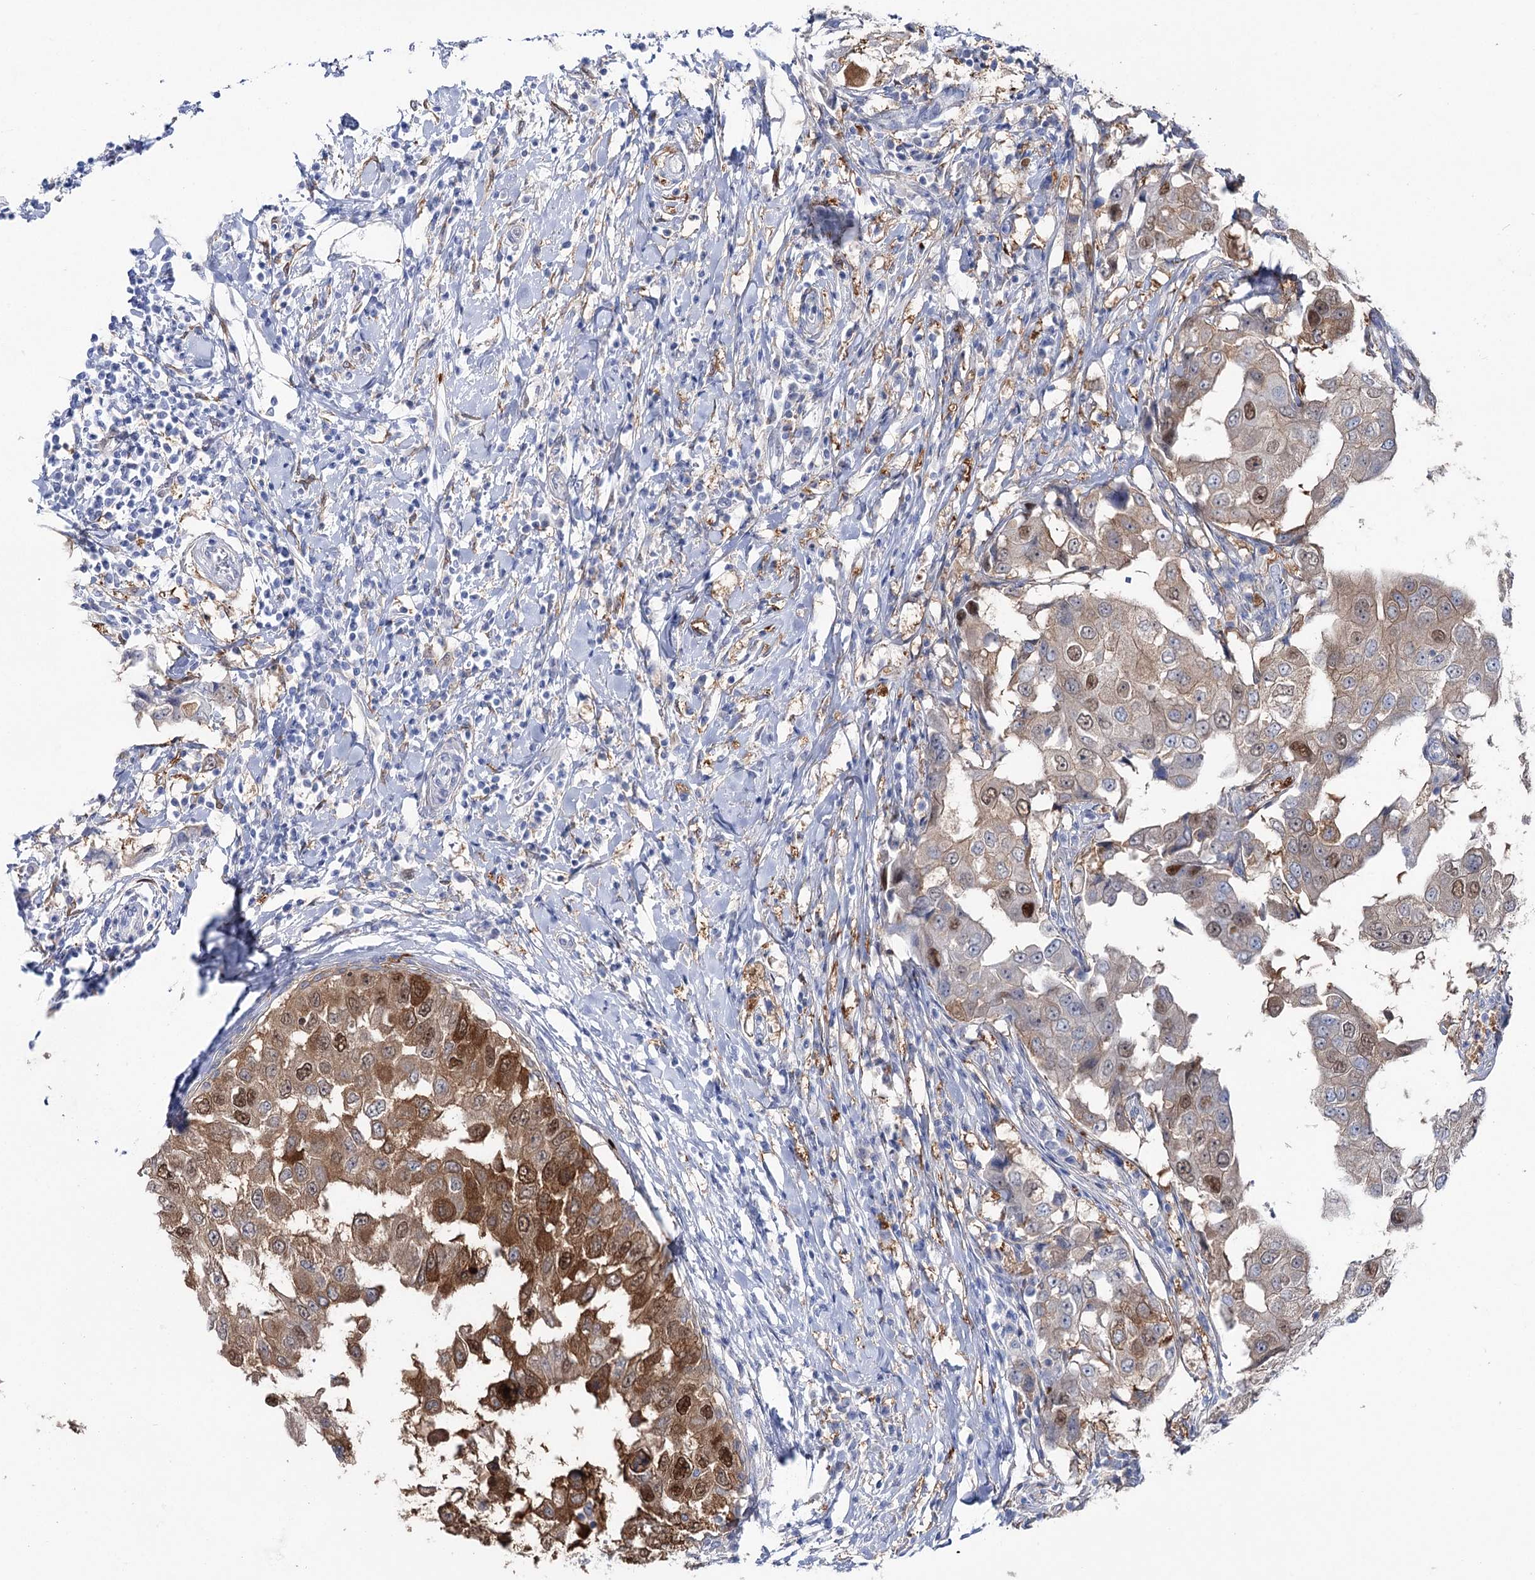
{"staining": {"intensity": "moderate", "quantity": ">75%", "location": "cytoplasmic/membranous,nuclear"}, "tissue": "breast cancer", "cell_type": "Tumor cells", "image_type": "cancer", "snomed": [{"axis": "morphology", "description": "Duct carcinoma"}, {"axis": "topography", "description": "Breast"}], "caption": "Protein expression analysis of human breast cancer (intraductal carcinoma) reveals moderate cytoplasmic/membranous and nuclear expression in approximately >75% of tumor cells. (DAB (3,3'-diaminobenzidine) IHC, brown staining for protein, blue staining for nuclei).", "gene": "UGDH", "patient": {"sex": "female", "age": 27}}